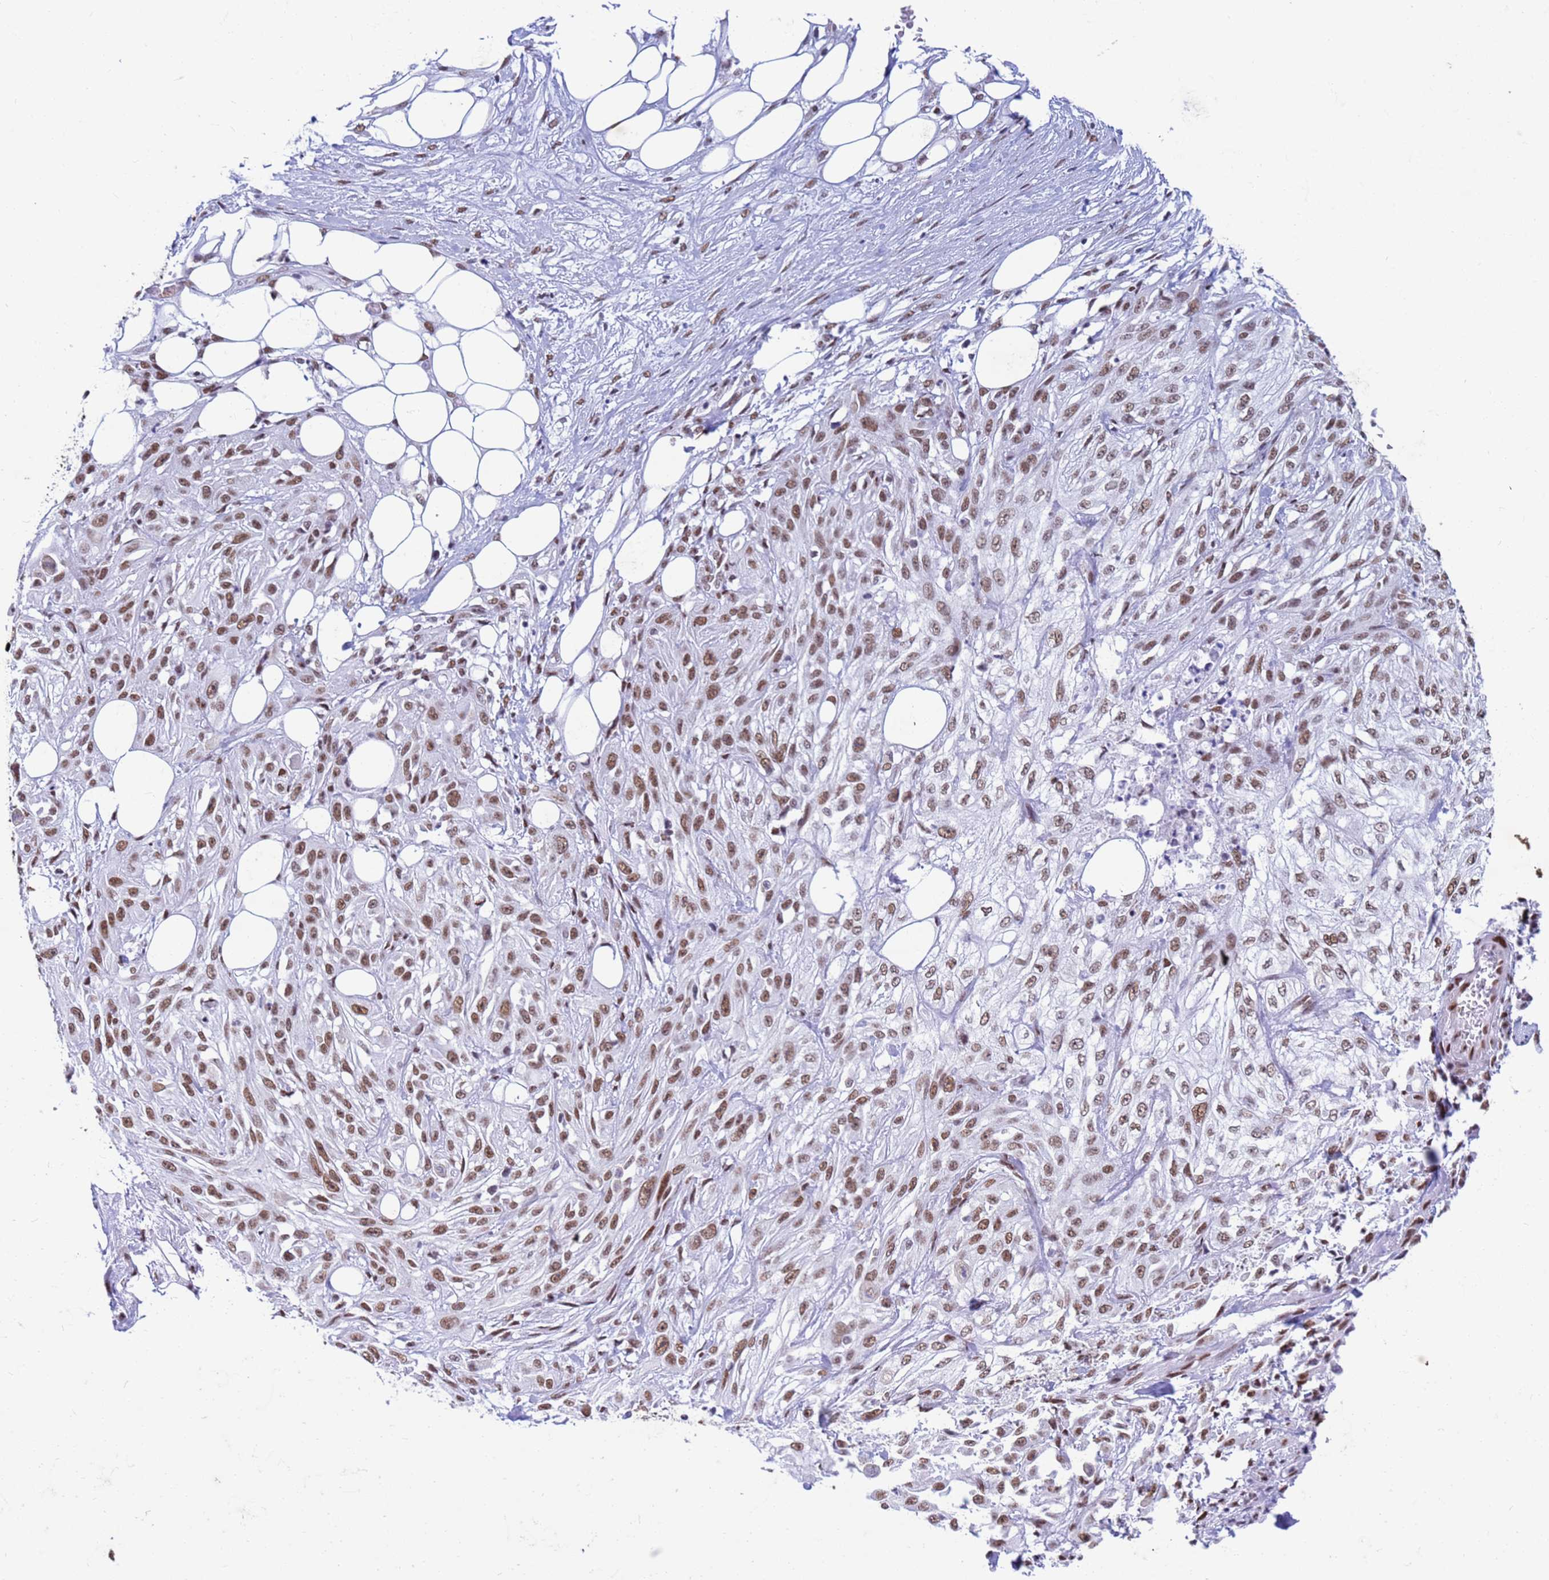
{"staining": {"intensity": "moderate", "quantity": ">75%", "location": "nuclear"}, "tissue": "skin cancer", "cell_type": "Tumor cells", "image_type": "cancer", "snomed": [{"axis": "morphology", "description": "Squamous cell carcinoma, NOS"}, {"axis": "morphology", "description": "Squamous cell carcinoma, metastatic, NOS"}, {"axis": "topography", "description": "Skin"}, {"axis": "topography", "description": "Lymph node"}], "caption": "Immunohistochemical staining of human skin cancer reveals moderate nuclear protein expression in about >75% of tumor cells.", "gene": "FAM170B", "patient": {"sex": "male", "age": 75}}